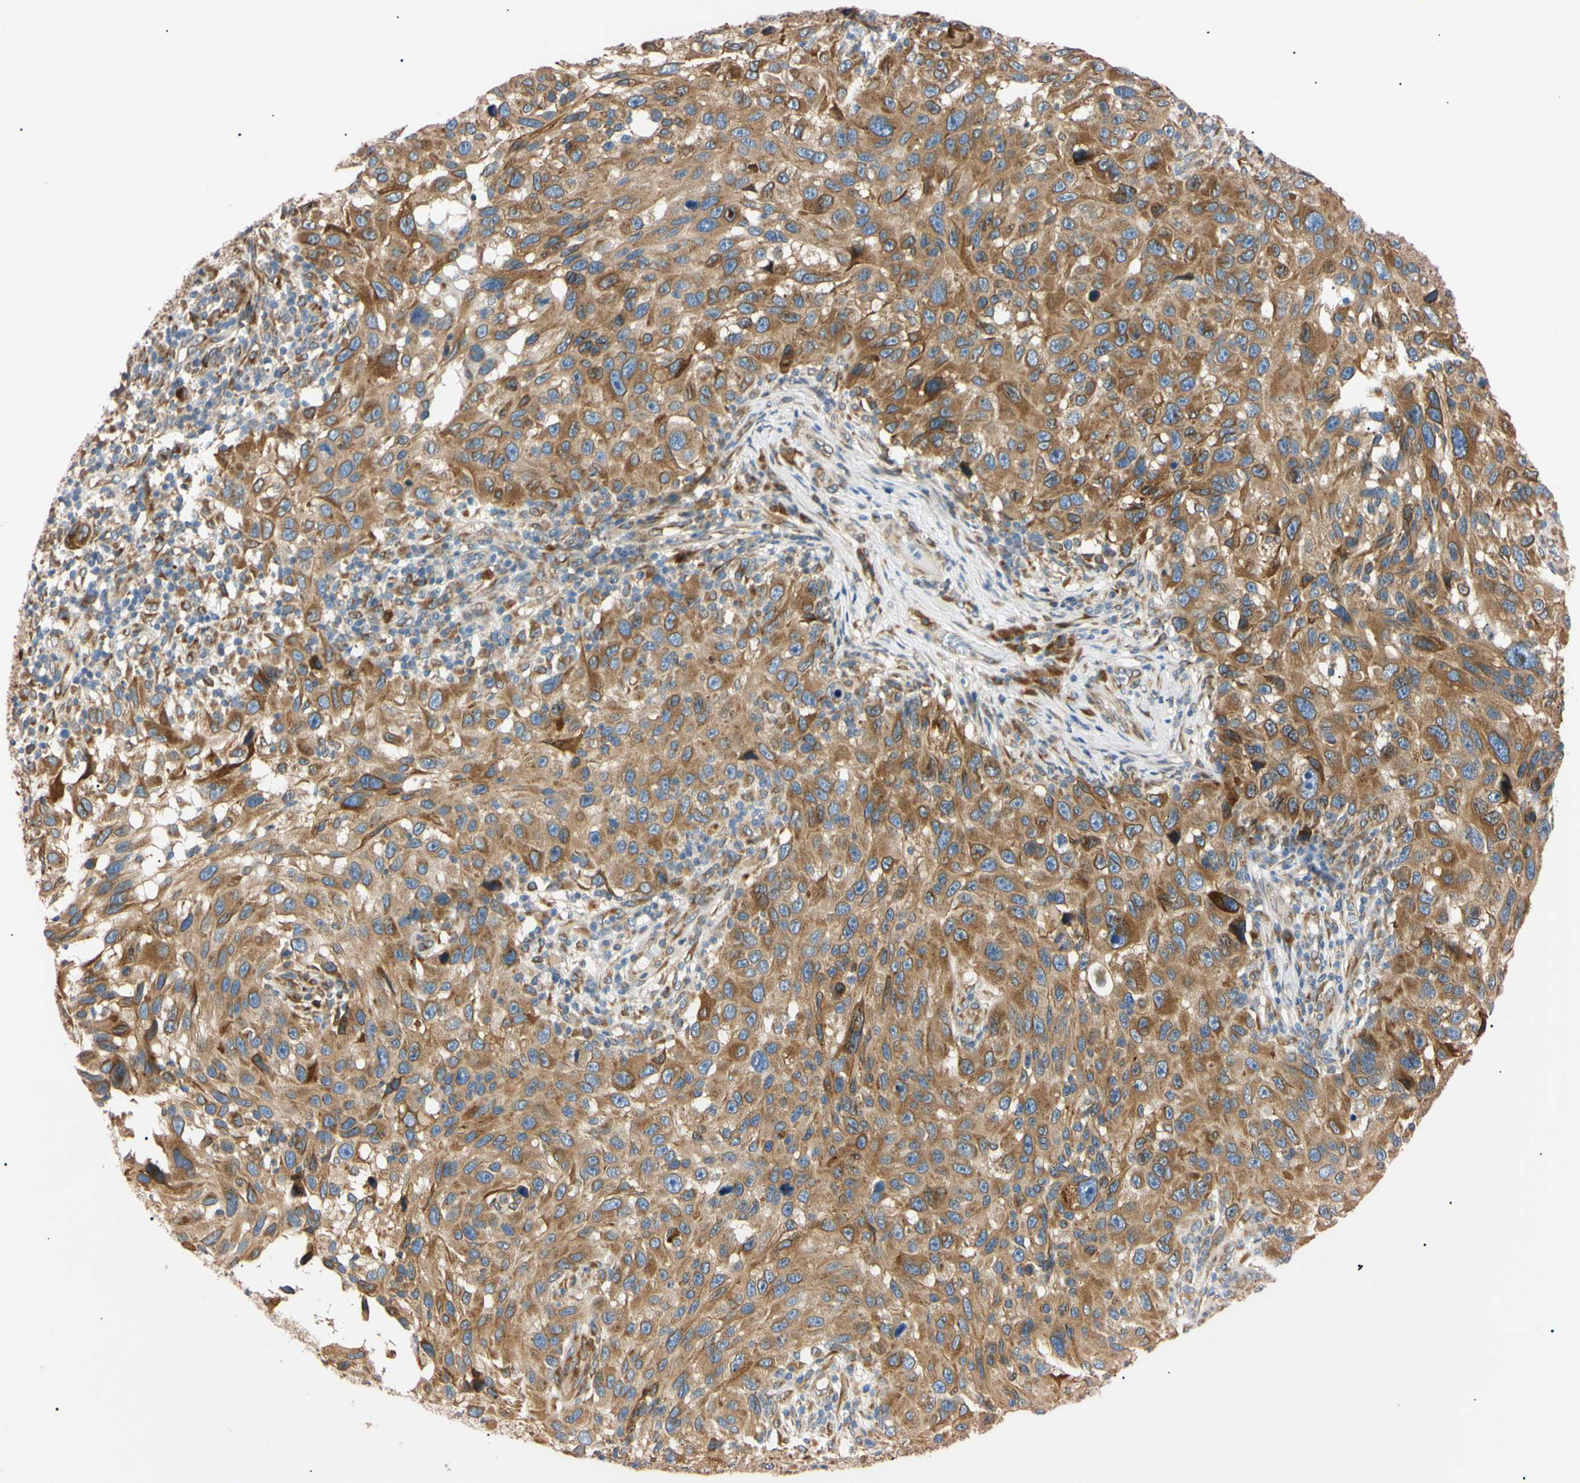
{"staining": {"intensity": "moderate", "quantity": ">75%", "location": "cytoplasmic/membranous"}, "tissue": "melanoma", "cell_type": "Tumor cells", "image_type": "cancer", "snomed": [{"axis": "morphology", "description": "Malignant melanoma, NOS"}, {"axis": "topography", "description": "Skin"}], "caption": "Malignant melanoma tissue reveals moderate cytoplasmic/membranous positivity in approximately >75% of tumor cells", "gene": "IER3IP1", "patient": {"sex": "male", "age": 53}}